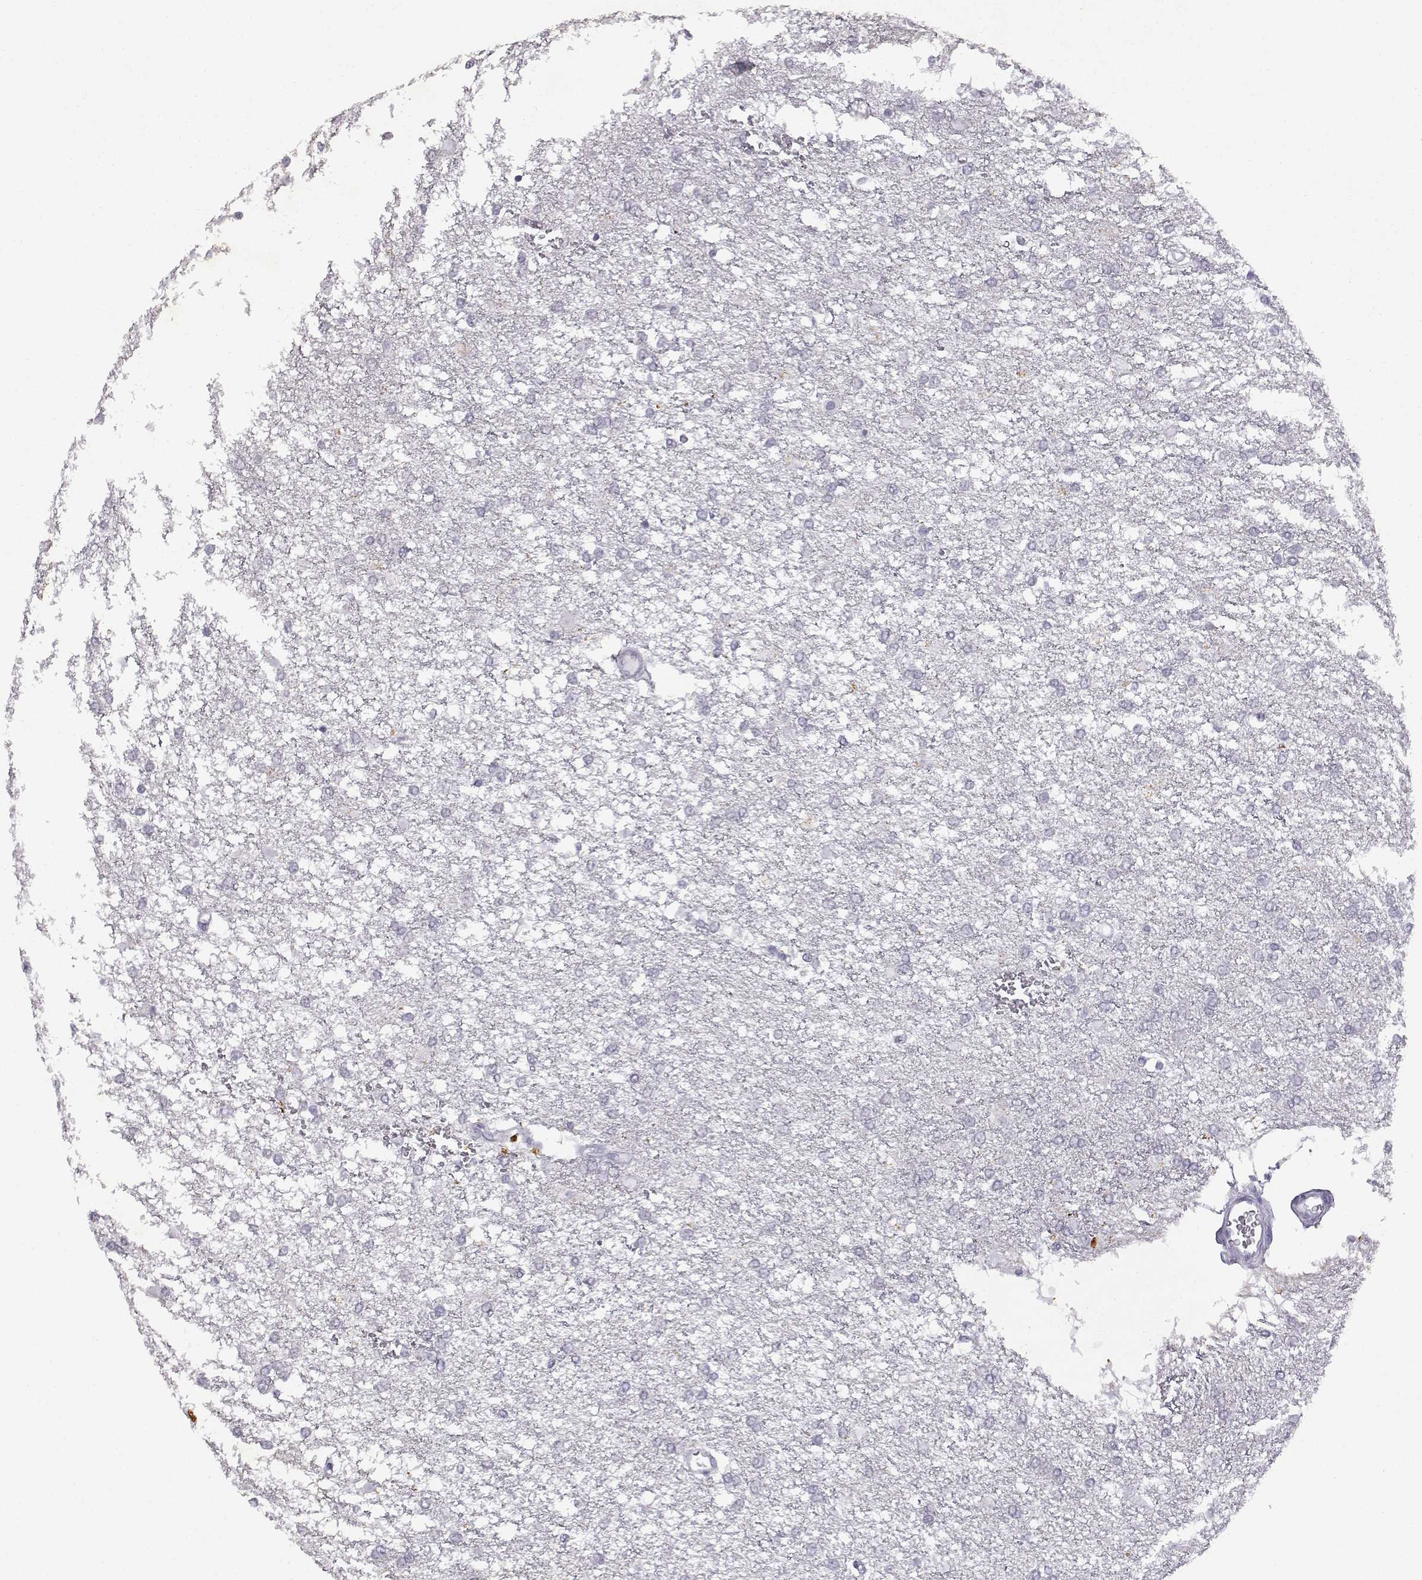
{"staining": {"intensity": "negative", "quantity": "none", "location": "none"}, "tissue": "glioma", "cell_type": "Tumor cells", "image_type": "cancer", "snomed": [{"axis": "morphology", "description": "Glioma, malignant, High grade"}, {"axis": "topography", "description": "Brain"}], "caption": "Glioma stained for a protein using immunohistochemistry (IHC) exhibits no staining tumor cells.", "gene": "VGF", "patient": {"sex": "female", "age": 61}}